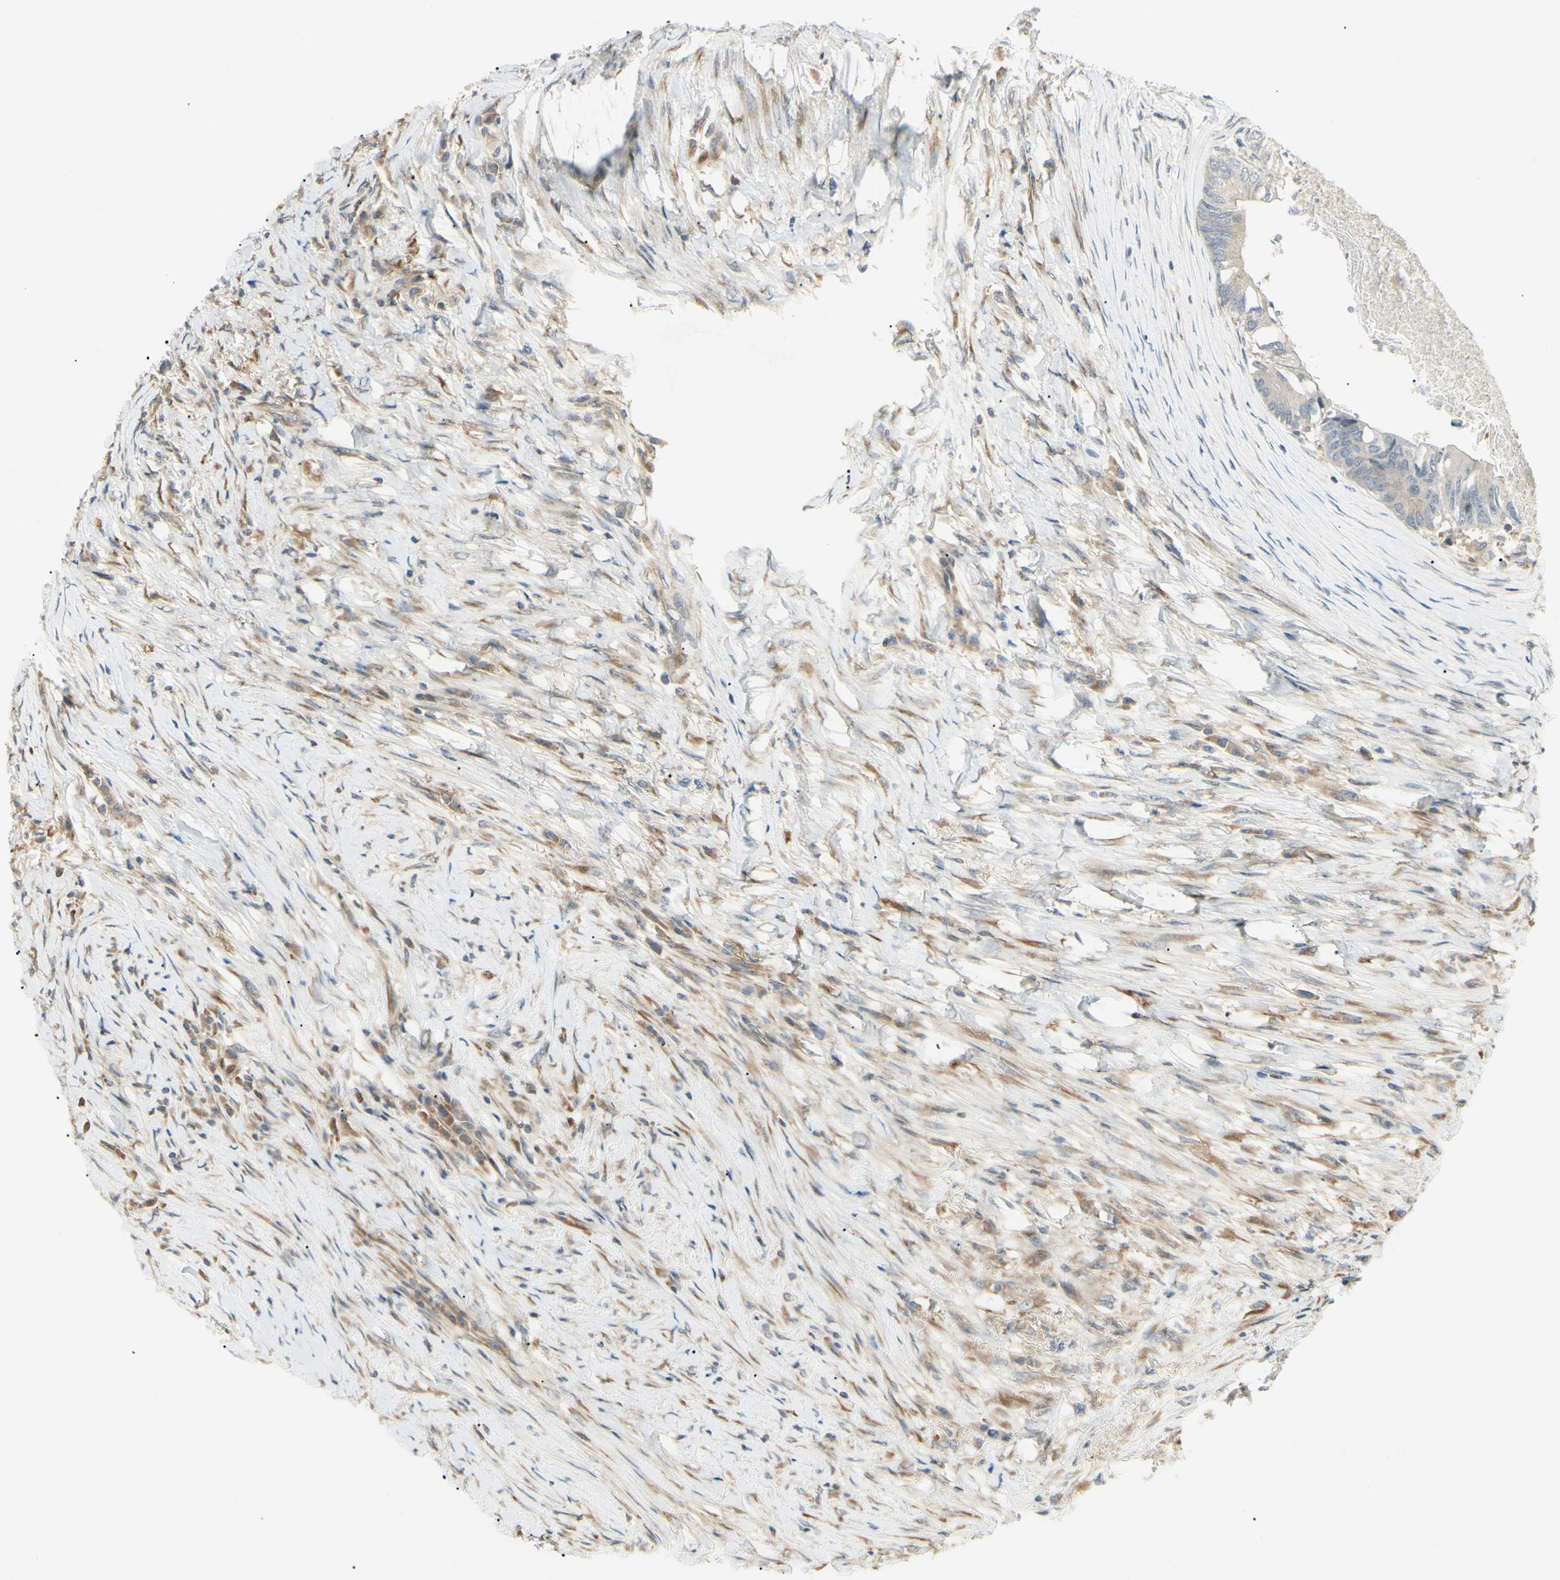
{"staining": {"intensity": "negative", "quantity": "none", "location": "none"}, "tissue": "colorectal cancer", "cell_type": "Tumor cells", "image_type": "cancer", "snomed": [{"axis": "morphology", "description": "Adenocarcinoma, NOS"}, {"axis": "topography", "description": "Rectum"}], "caption": "DAB immunohistochemical staining of human colorectal adenocarcinoma exhibits no significant staining in tumor cells.", "gene": "FNDC3B", "patient": {"sex": "male", "age": 63}}